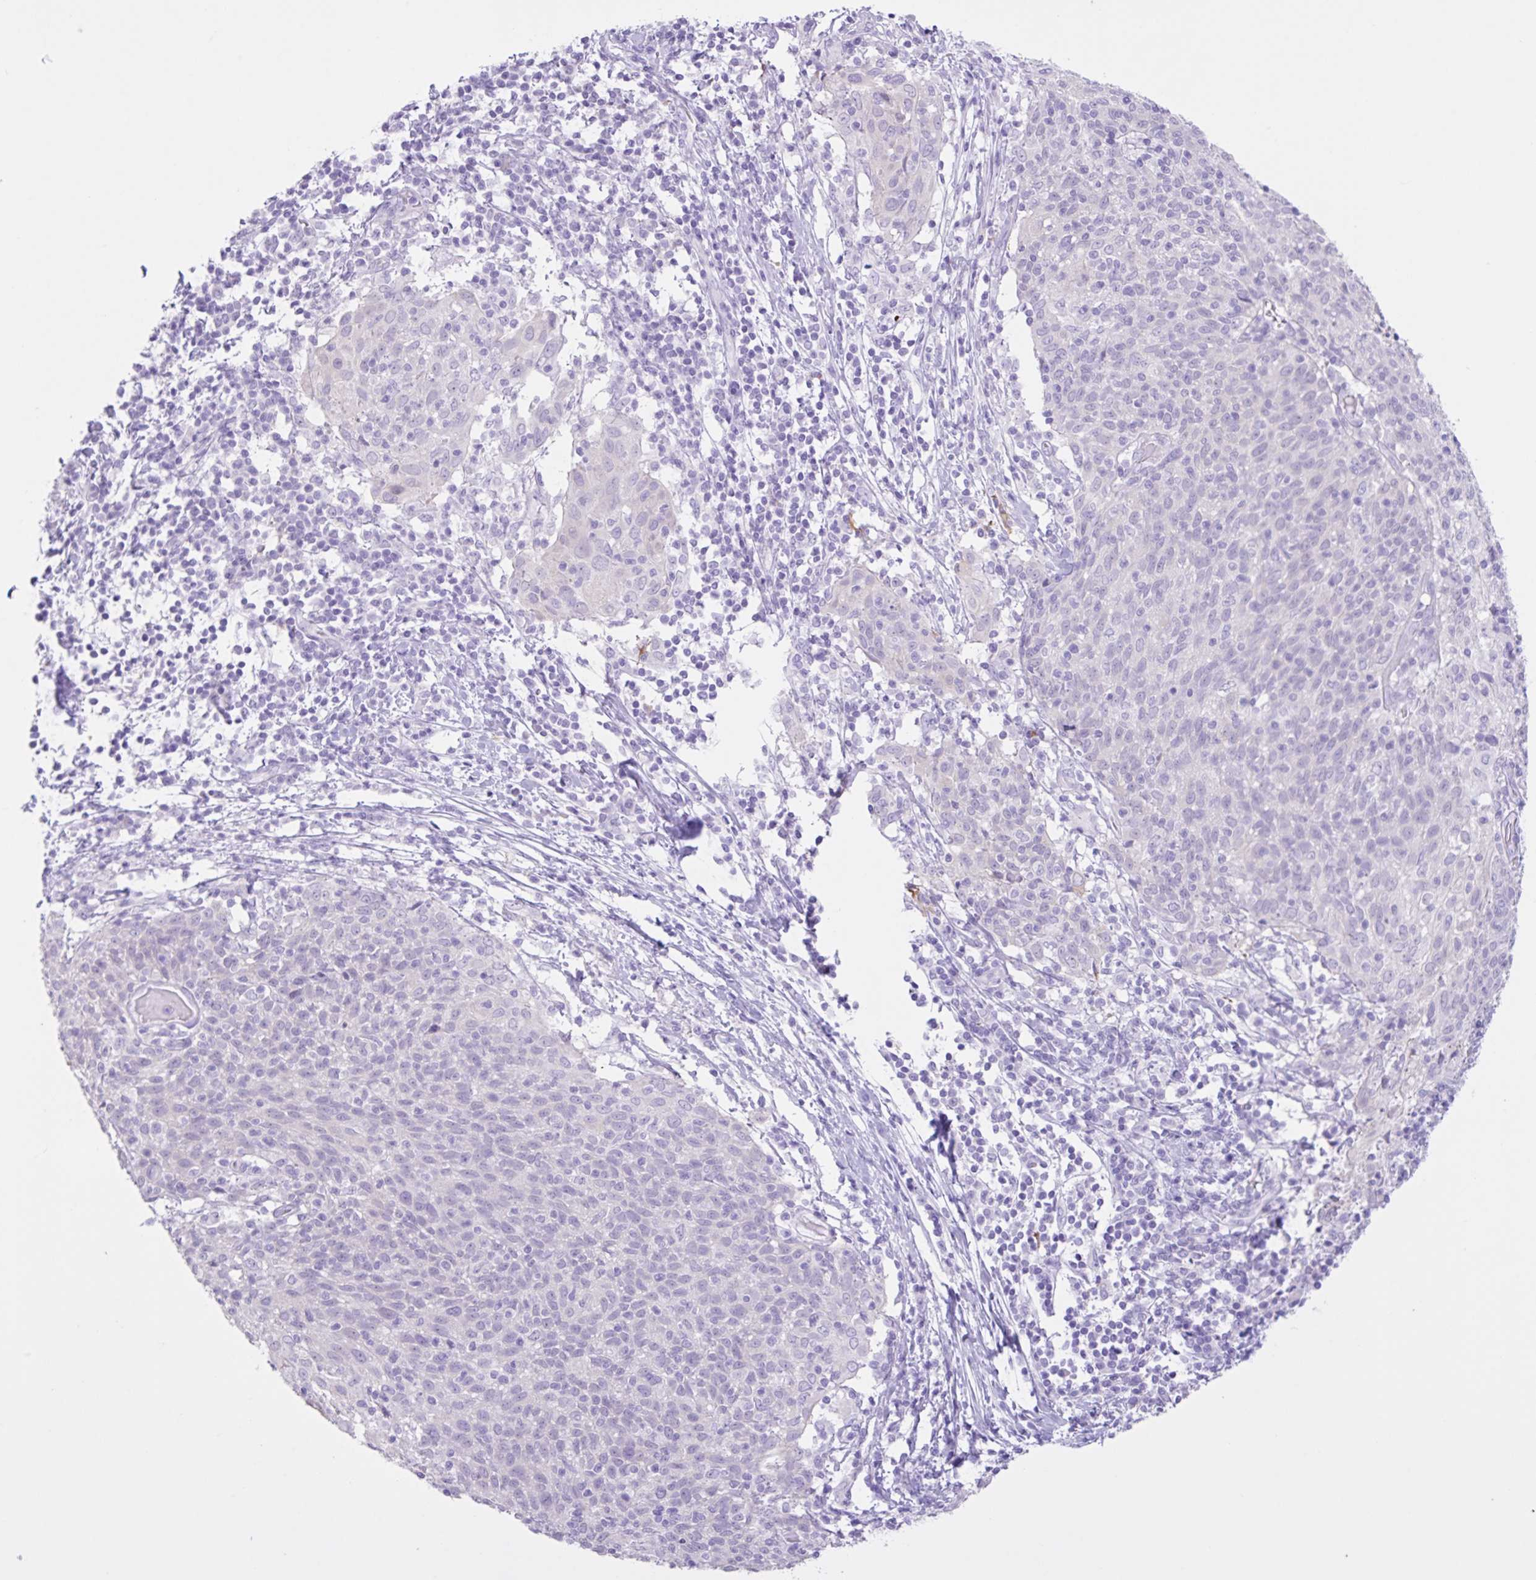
{"staining": {"intensity": "negative", "quantity": "none", "location": "none"}, "tissue": "cervical cancer", "cell_type": "Tumor cells", "image_type": "cancer", "snomed": [{"axis": "morphology", "description": "Squamous cell carcinoma, NOS"}, {"axis": "topography", "description": "Cervix"}], "caption": "Tumor cells show no significant protein staining in cervical cancer (squamous cell carcinoma). (DAB IHC, high magnification).", "gene": "CST11", "patient": {"sex": "female", "age": 52}}